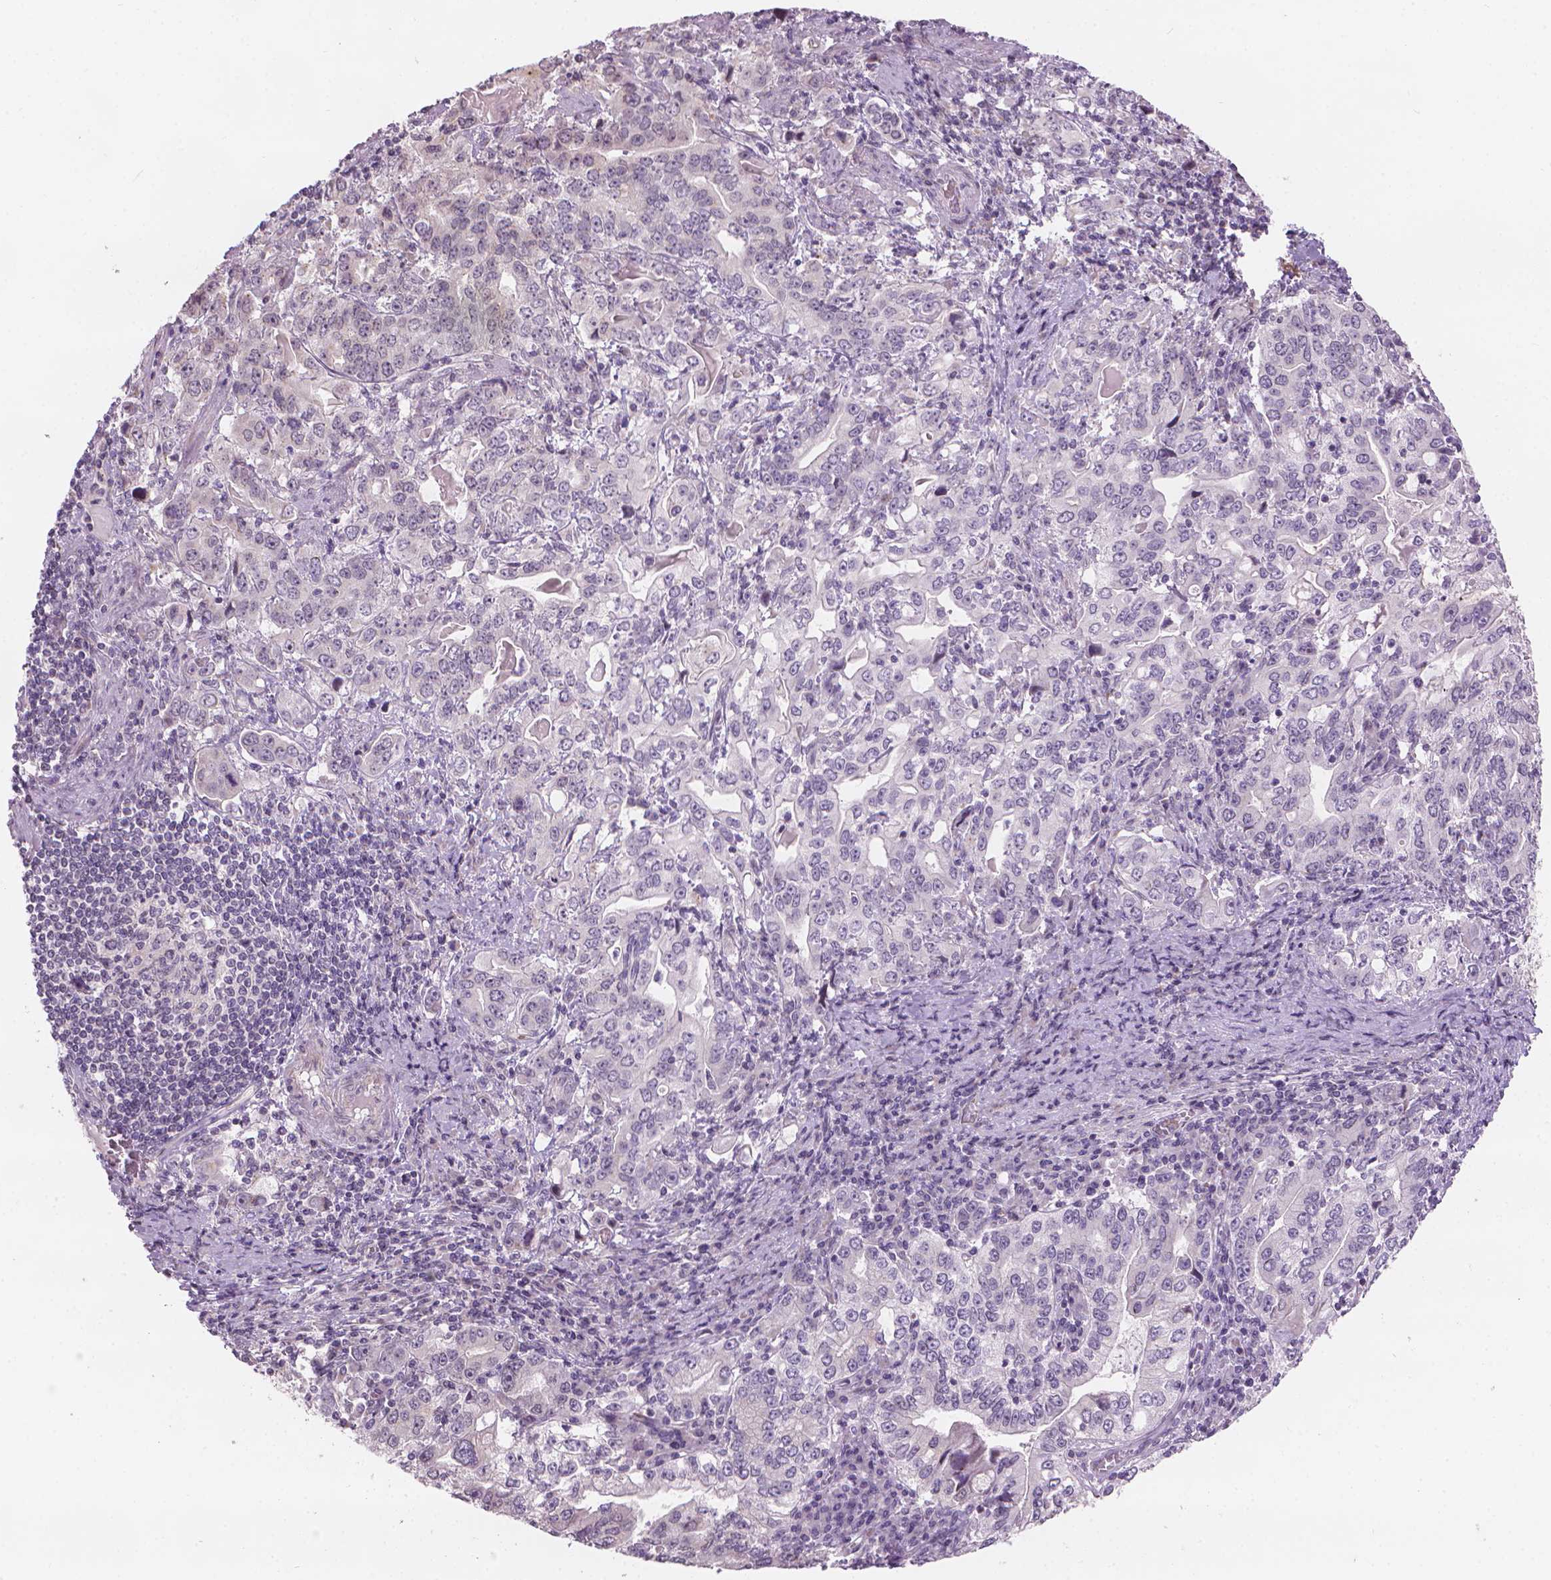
{"staining": {"intensity": "negative", "quantity": "none", "location": "none"}, "tissue": "stomach cancer", "cell_type": "Tumor cells", "image_type": "cancer", "snomed": [{"axis": "morphology", "description": "Adenocarcinoma, NOS"}, {"axis": "topography", "description": "Stomach, lower"}], "caption": "This is a histopathology image of IHC staining of stomach cancer (adenocarcinoma), which shows no positivity in tumor cells. The staining is performed using DAB (3,3'-diaminobenzidine) brown chromogen with nuclei counter-stained in using hematoxylin.", "gene": "IFFO1", "patient": {"sex": "female", "age": 72}}